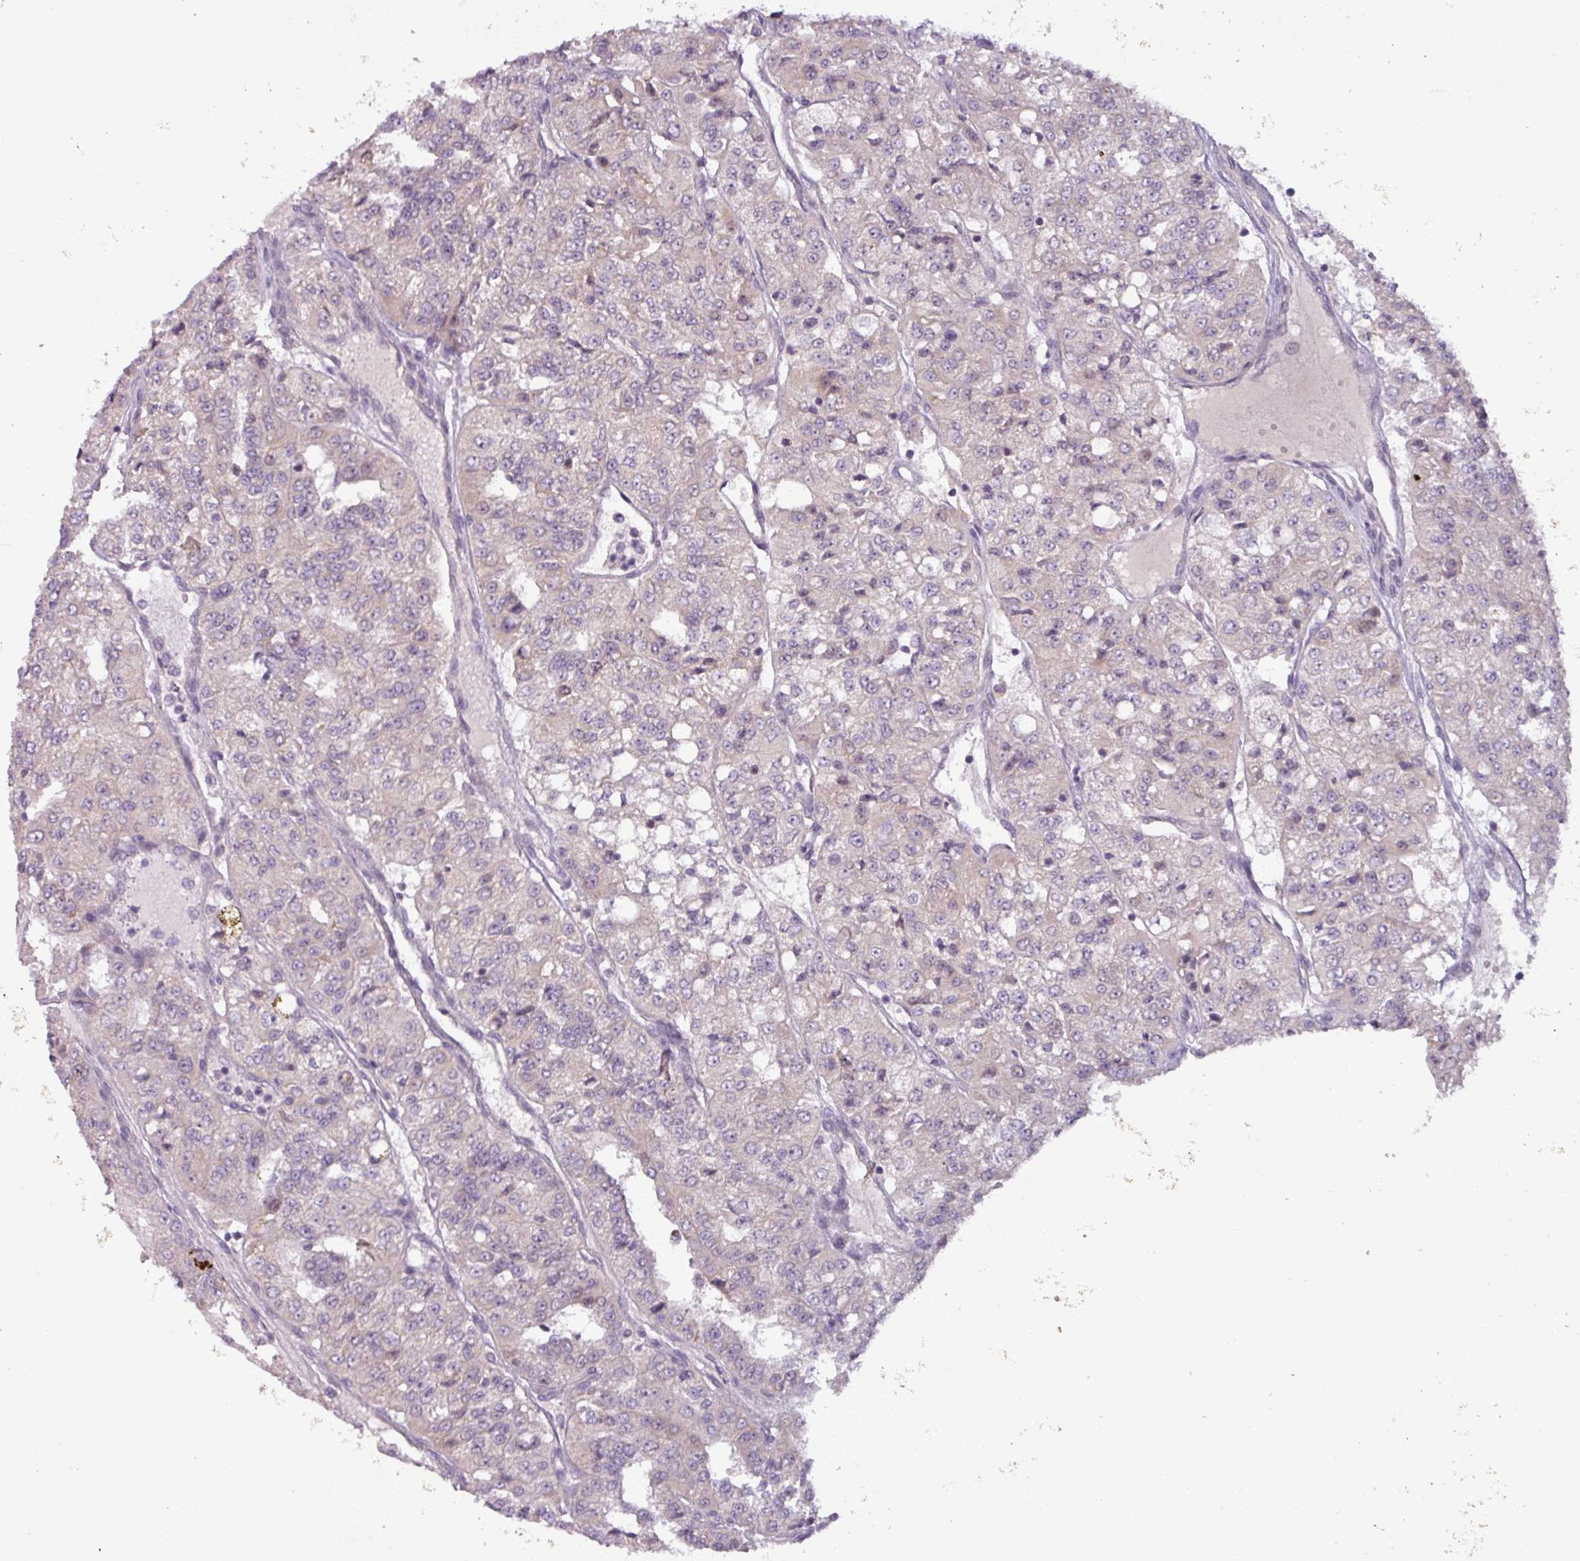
{"staining": {"intensity": "negative", "quantity": "none", "location": "none"}, "tissue": "renal cancer", "cell_type": "Tumor cells", "image_type": "cancer", "snomed": [{"axis": "morphology", "description": "Adenocarcinoma, NOS"}, {"axis": "topography", "description": "Kidney"}], "caption": "High magnification brightfield microscopy of renal cancer stained with DAB (3,3'-diaminobenzidine) (brown) and counterstained with hematoxylin (blue): tumor cells show no significant expression.", "gene": "OGFOD3", "patient": {"sex": "female", "age": 63}}